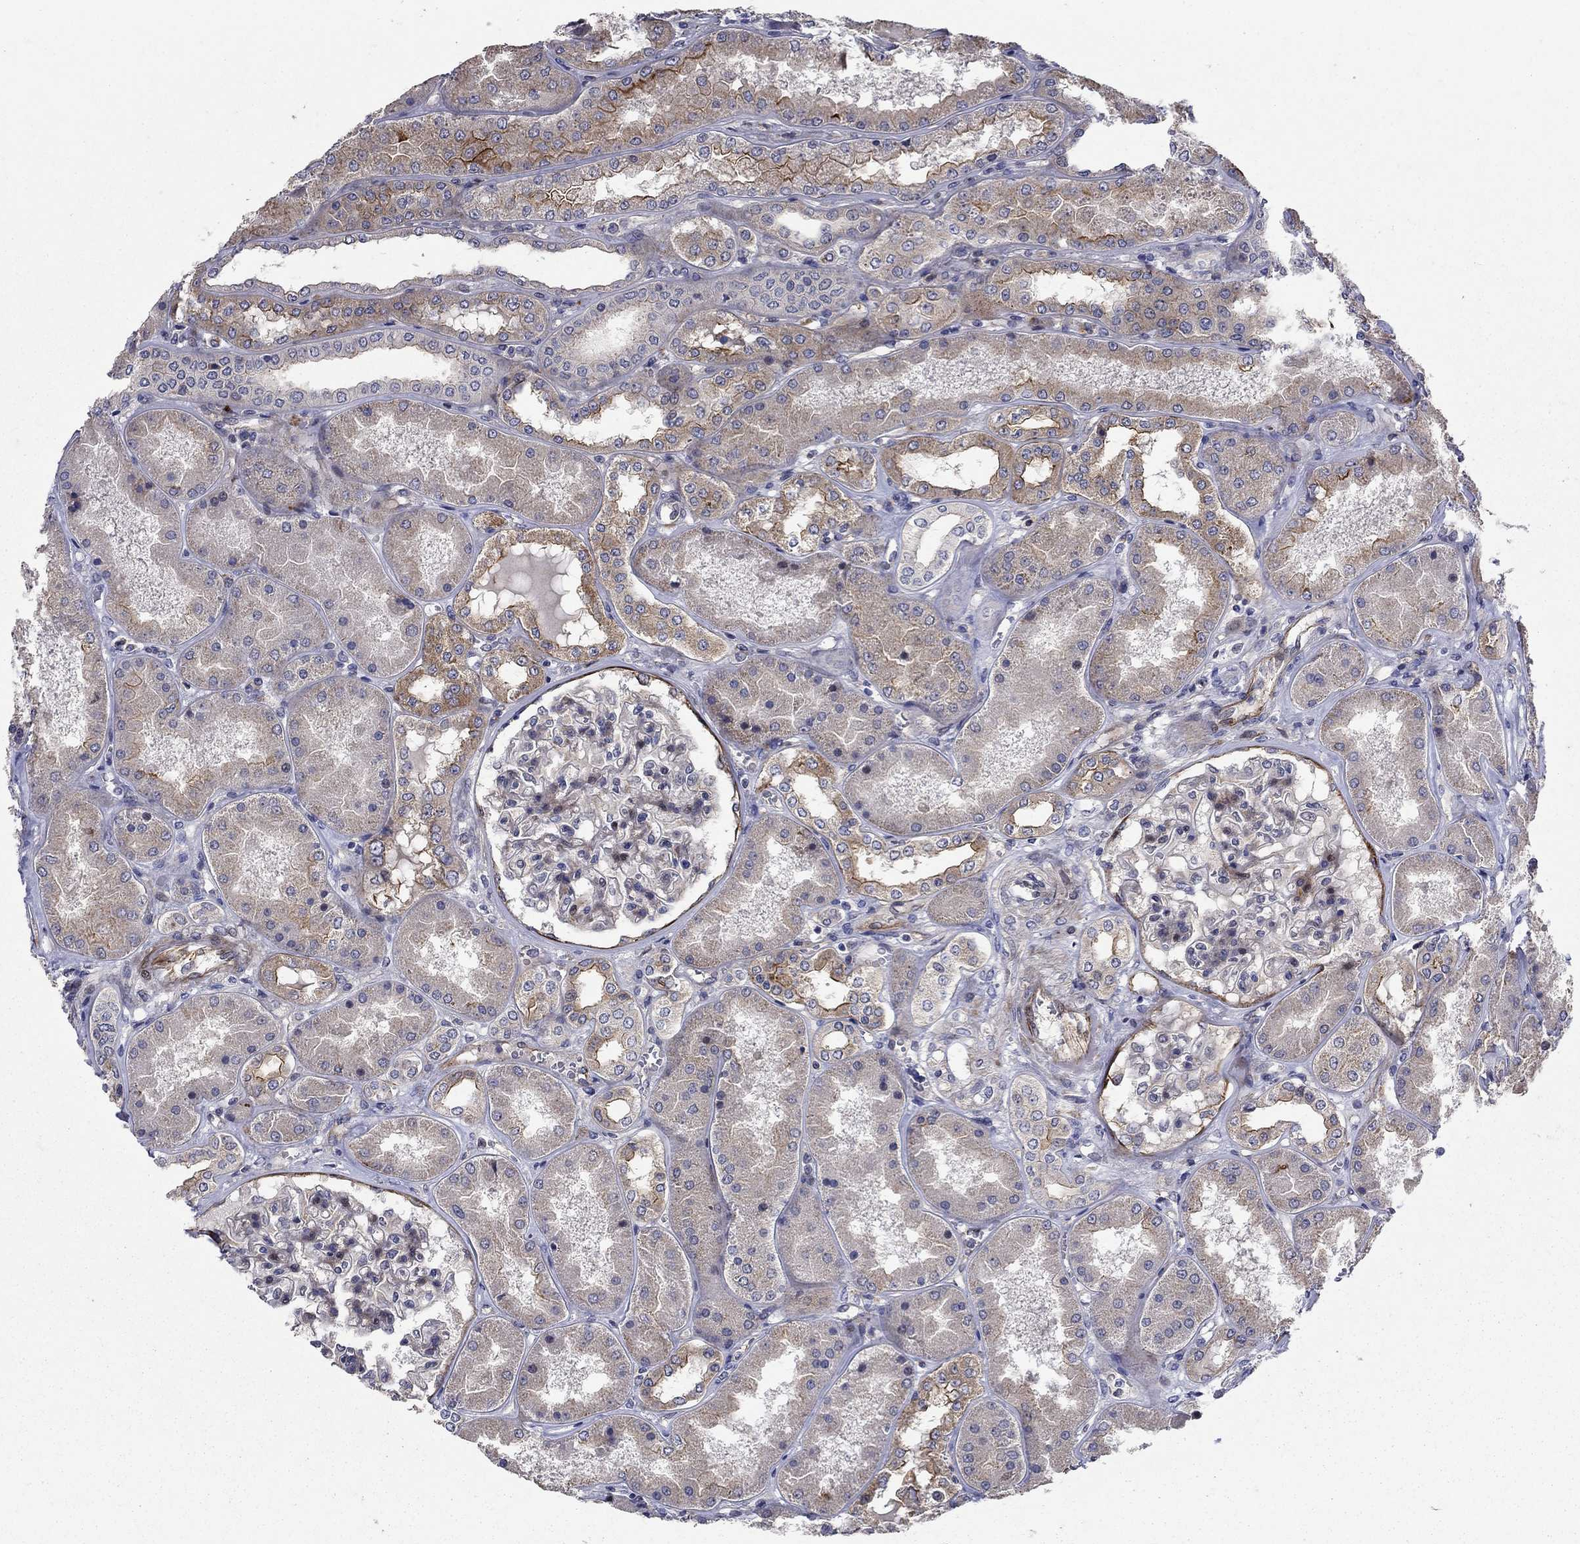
{"staining": {"intensity": "strong", "quantity": "<25%", "location": "cytoplasmic/membranous"}, "tissue": "kidney", "cell_type": "Cells in glomeruli", "image_type": "normal", "snomed": [{"axis": "morphology", "description": "Normal tissue, NOS"}, {"axis": "topography", "description": "Kidney"}], "caption": "This micrograph shows immunohistochemistry staining of normal kidney, with medium strong cytoplasmic/membranous expression in about <25% of cells in glomeruli.", "gene": "SLC7A1", "patient": {"sex": "female", "age": 56}}